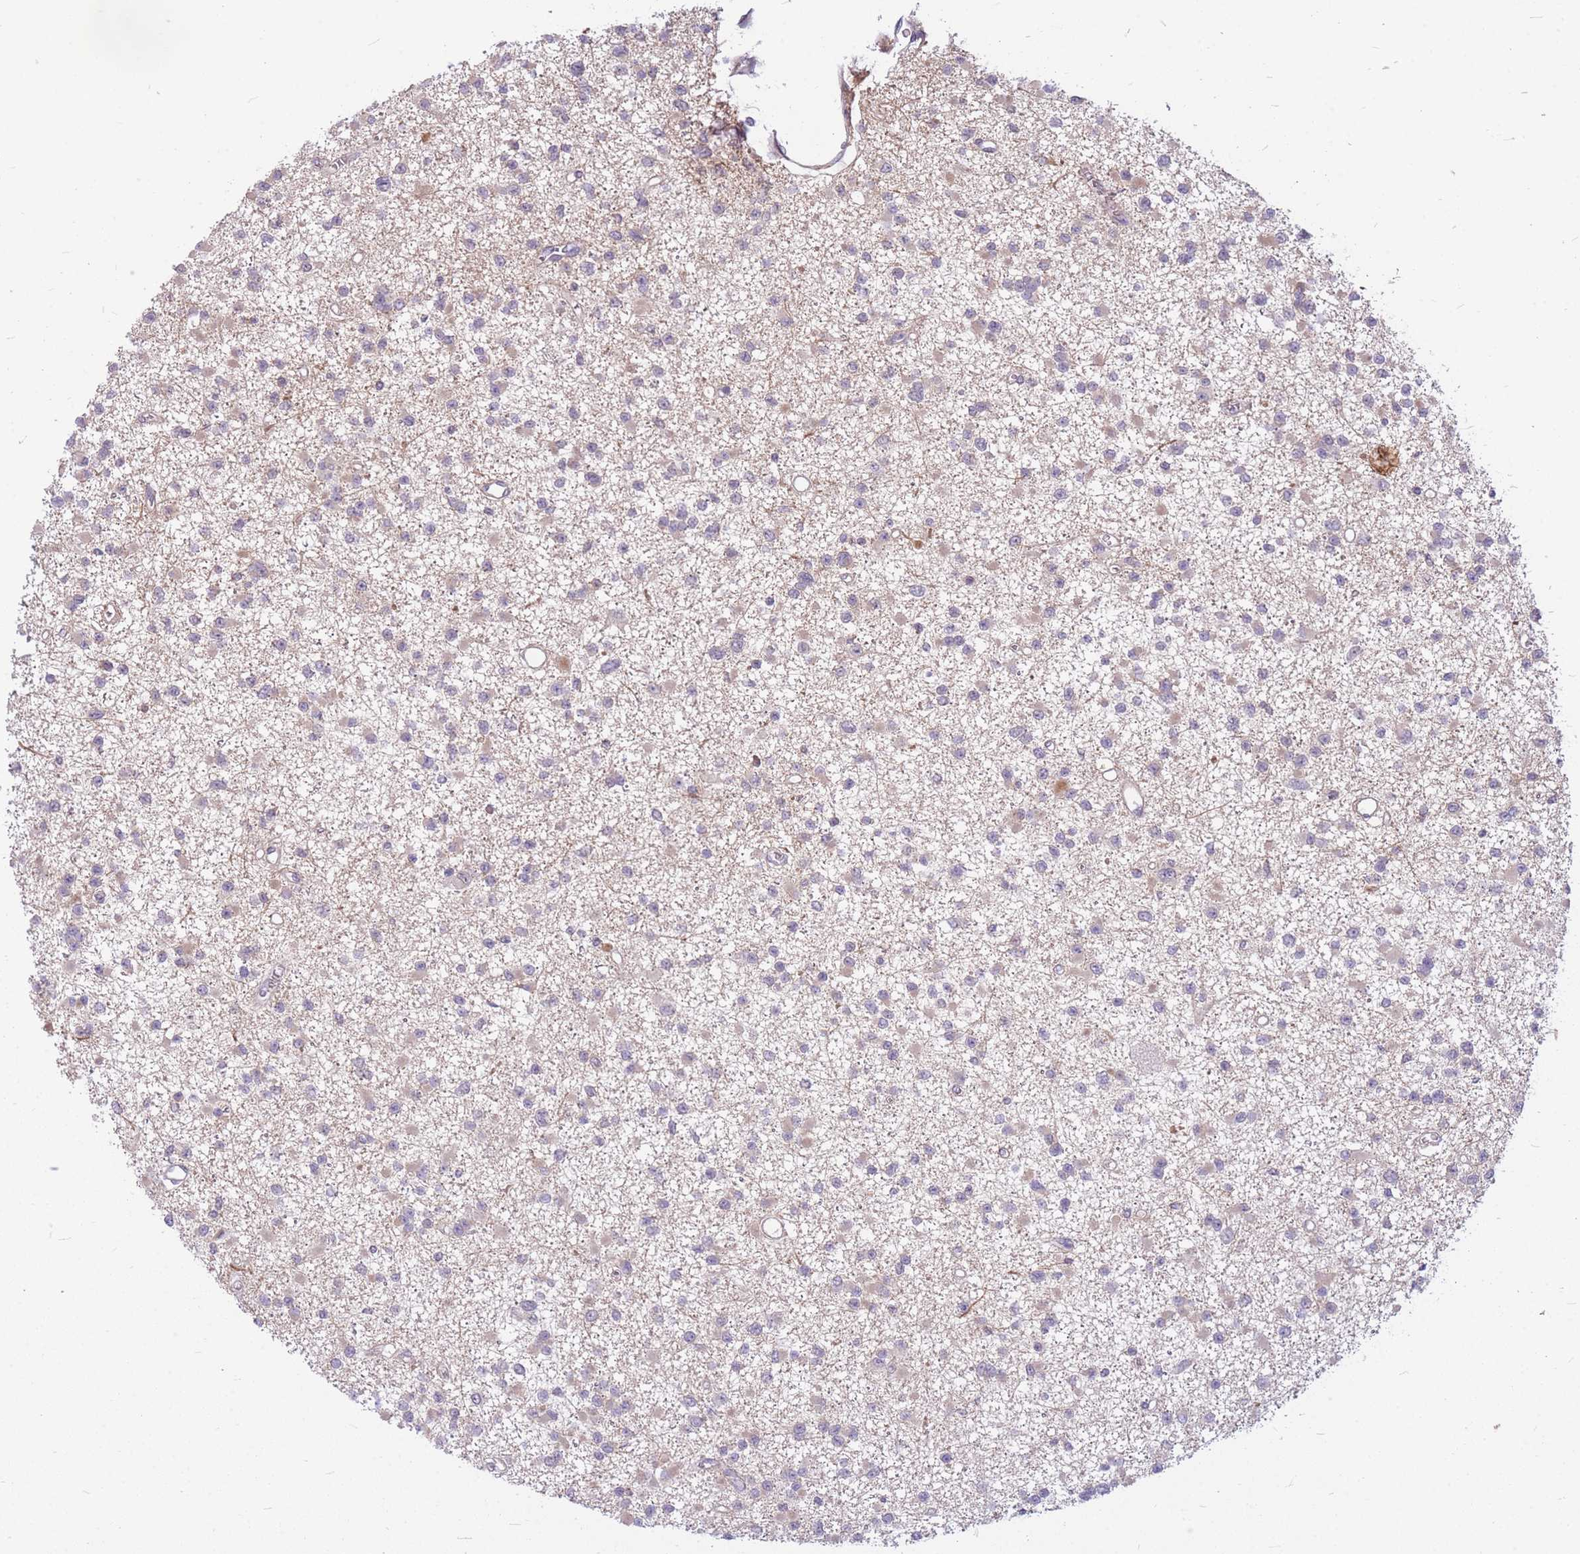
{"staining": {"intensity": "negative", "quantity": "none", "location": "none"}, "tissue": "glioma", "cell_type": "Tumor cells", "image_type": "cancer", "snomed": [{"axis": "morphology", "description": "Glioma, malignant, Low grade"}, {"axis": "topography", "description": "Brain"}], "caption": "The photomicrograph shows no significant positivity in tumor cells of glioma. The staining is performed using DAB brown chromogen with nuclei counter-stained in using hematoxylin.", "gene": "ERCC2", "patient": {"sex": "female", "age": 22}}